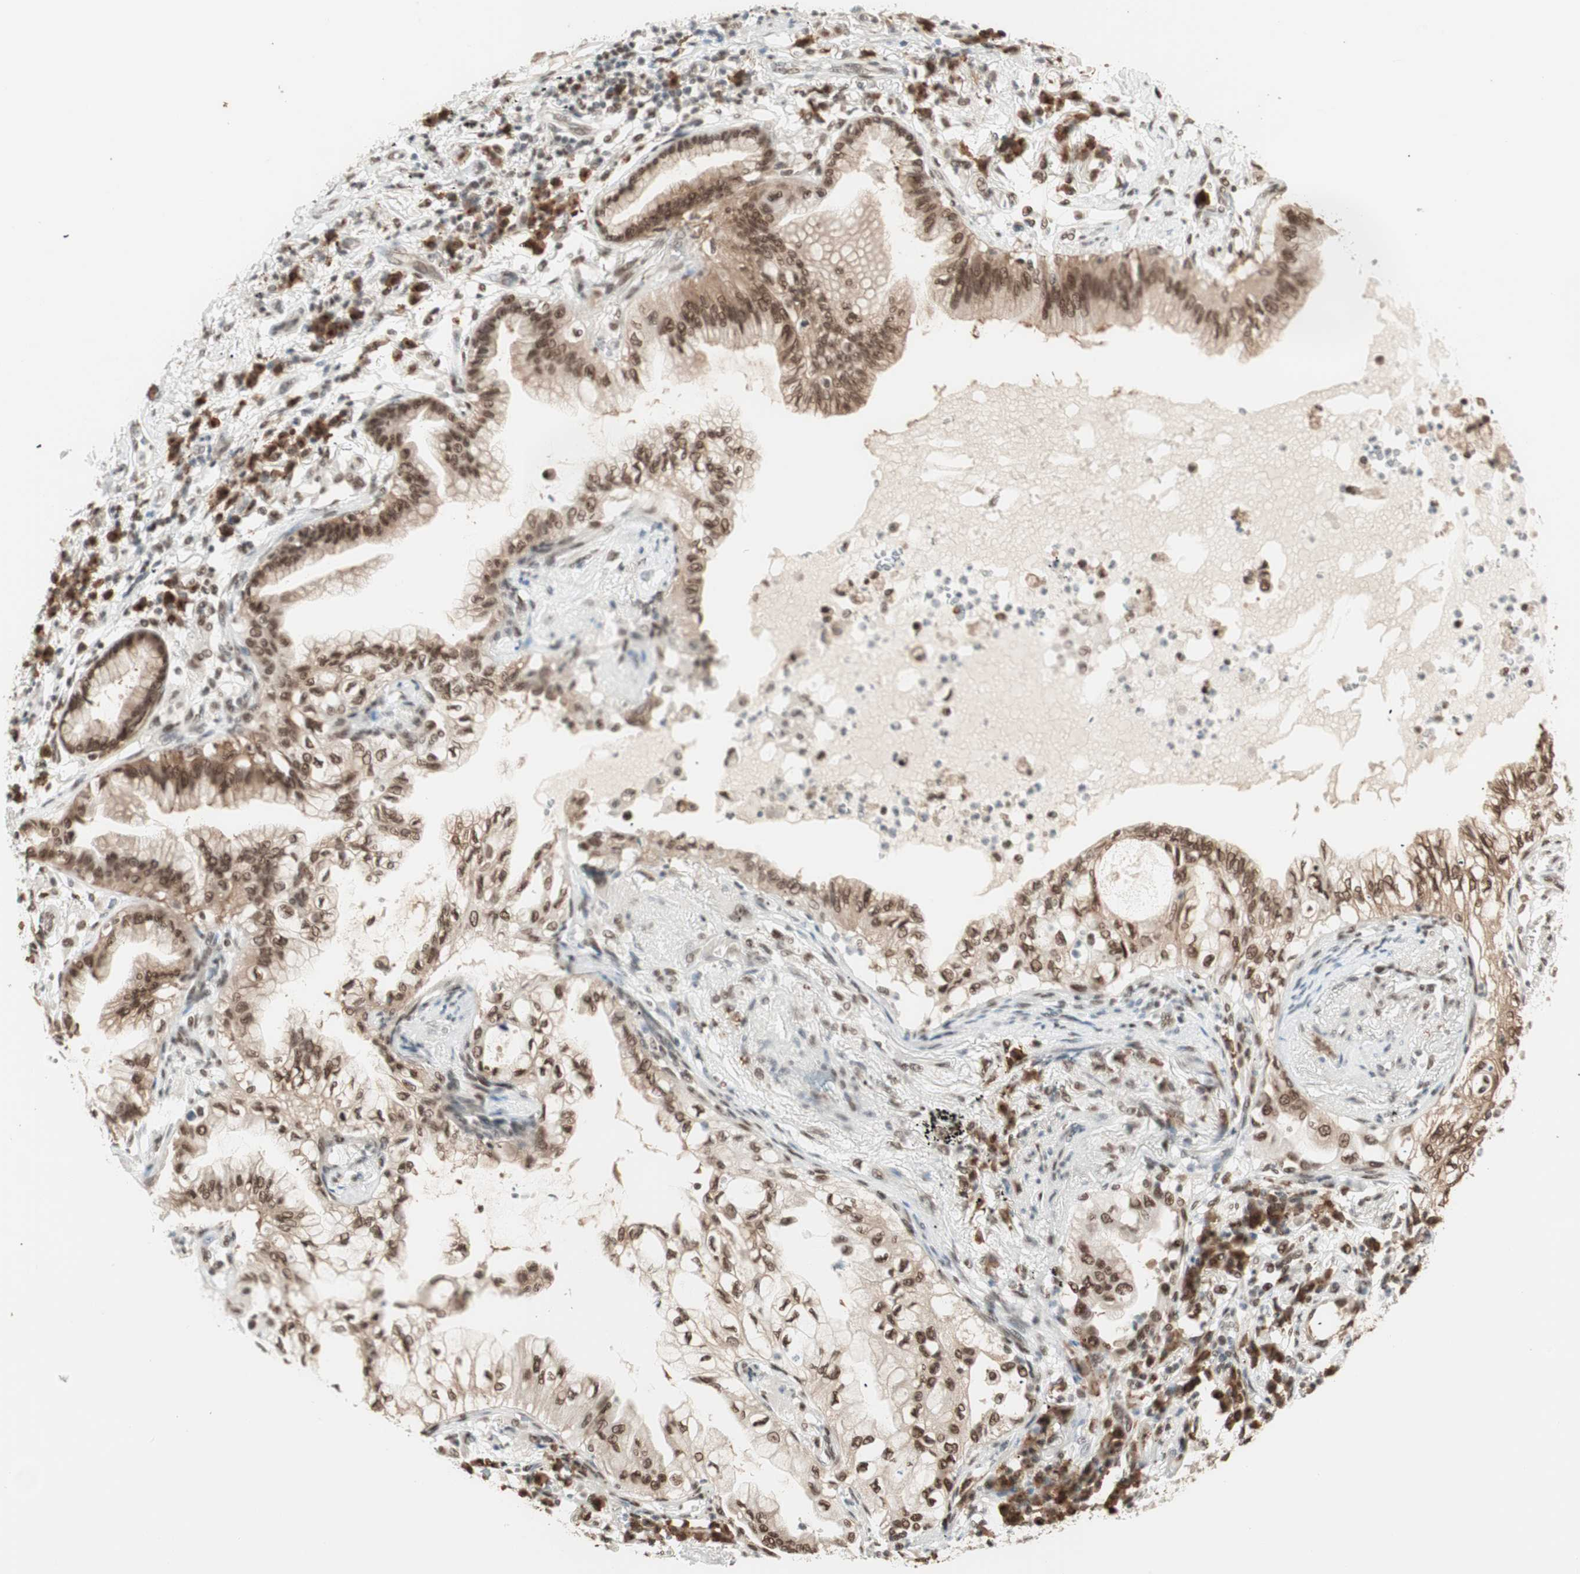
{"staining": {"intensity": "moderate", "quantity": ">75%", "location": "nuclear"}, "tissue": "lung cancer", "cell_type": "Tumor cells", "image_type": "cancer", "snomed": [{"axis": "morphology", "description": "Adenocarcinoma, NOS"}, {"axis": "topography", "description": "Lung"}], "caption": "Approximately >75% of tumor cells in human lung cancer (adenocarcinoma) reveal moderate nuclear protein positivity as visualized by brown immunohistochemical staining.", "gene": "SMARCE1", "patient": {"sex": "female", "age": 70}}